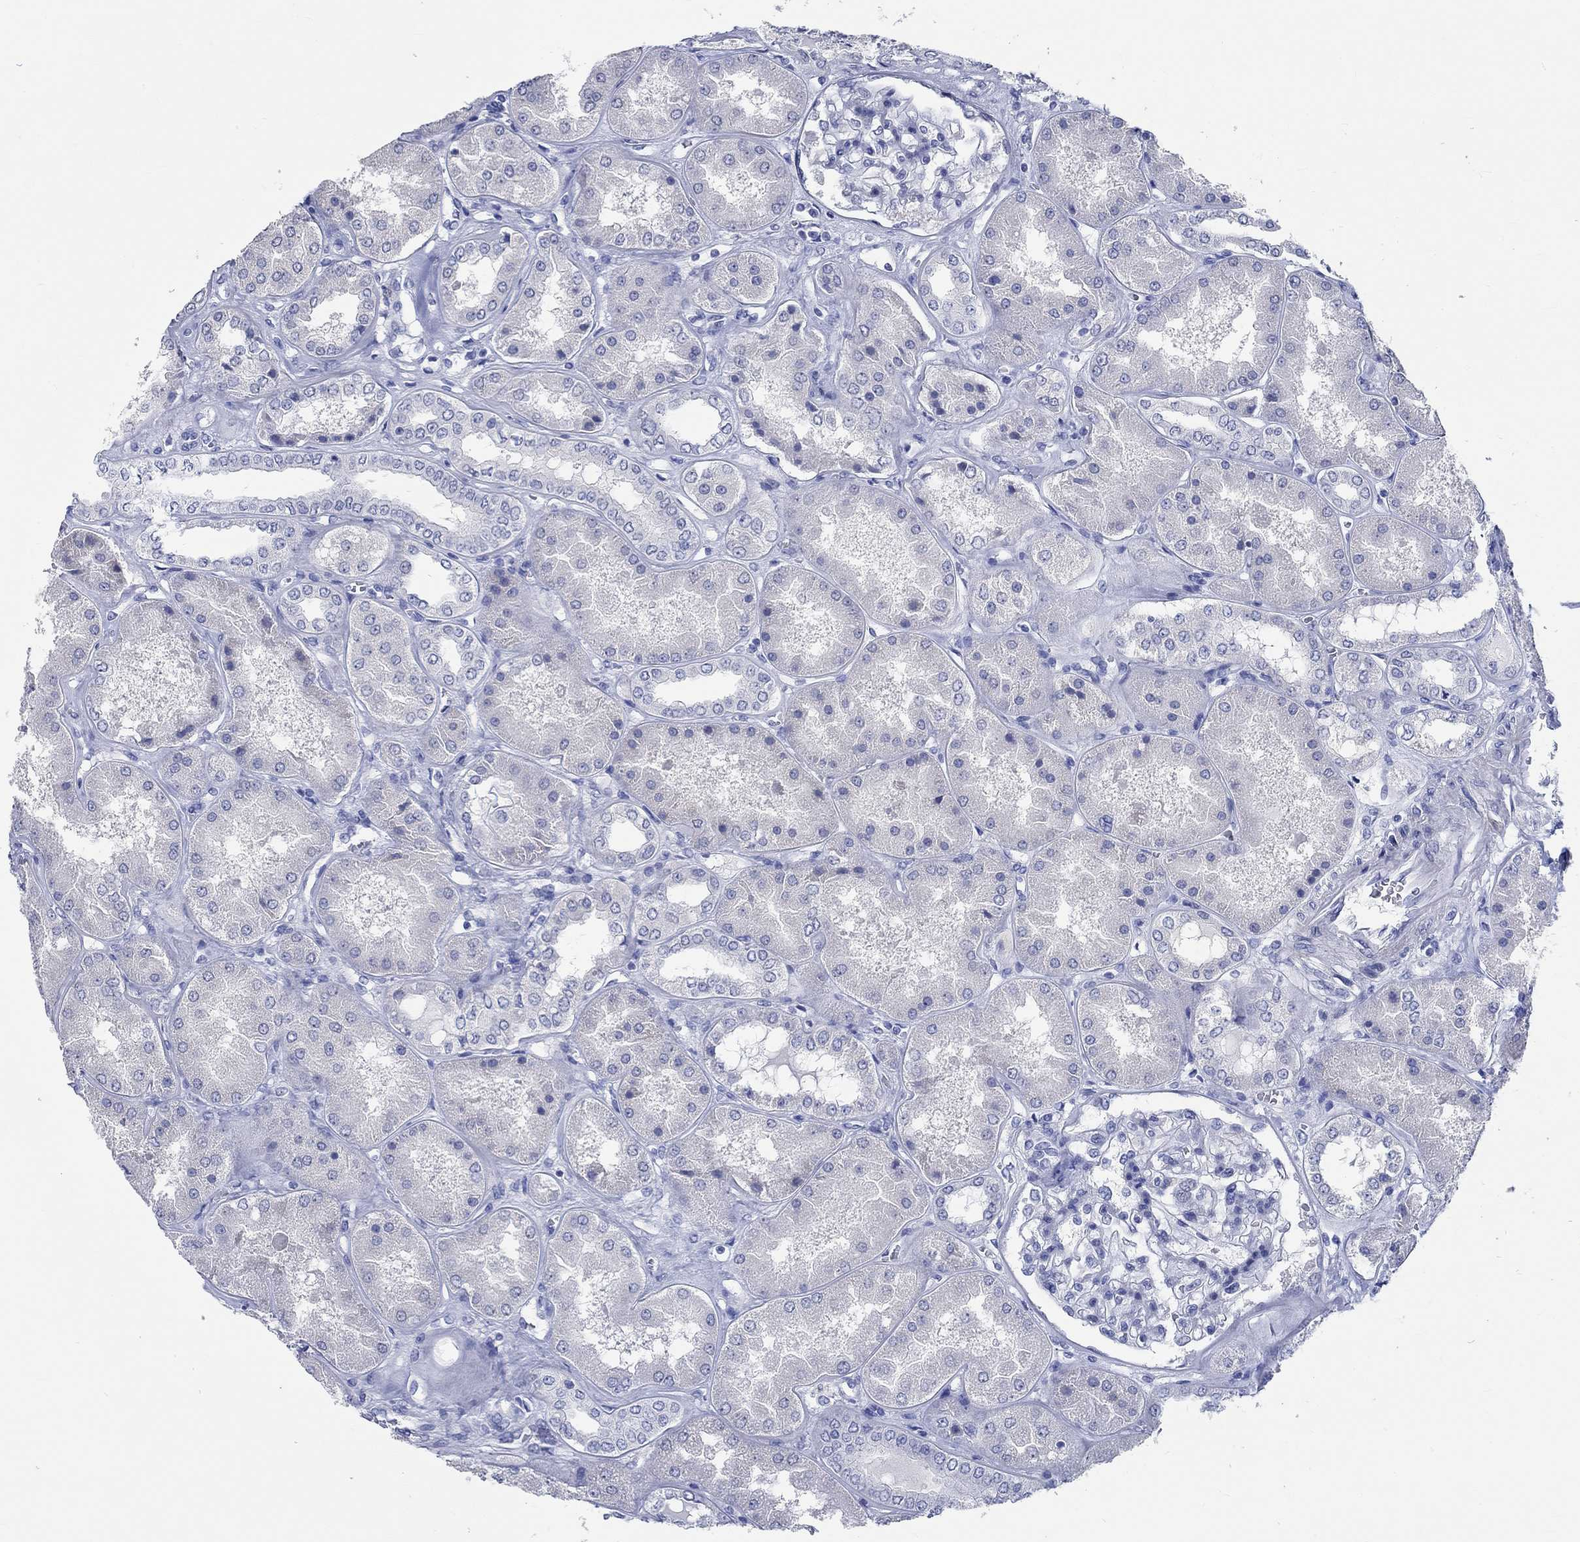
{"staining": {"intensity": "negative", "quantity": "none", "location": "none"}, "tissue": "kidney", "cell_type": "Cells in glomeruli", "image_type": "normal", "snomed": [{"axis": "morphology", "description": "Normal tissue, NOS"}, {"axis": "topography", "description": "Kidney"}], "caption": "Cells in glomeruli show no significant positivity in normal kidney. (Stains: DAB immunohistochemistry with hematoxylin counter stain, Microscopy: brightfield microscopy at high magnification).", "gene": "C4orf47", "patient": {"sex": "female", "age": 56}}